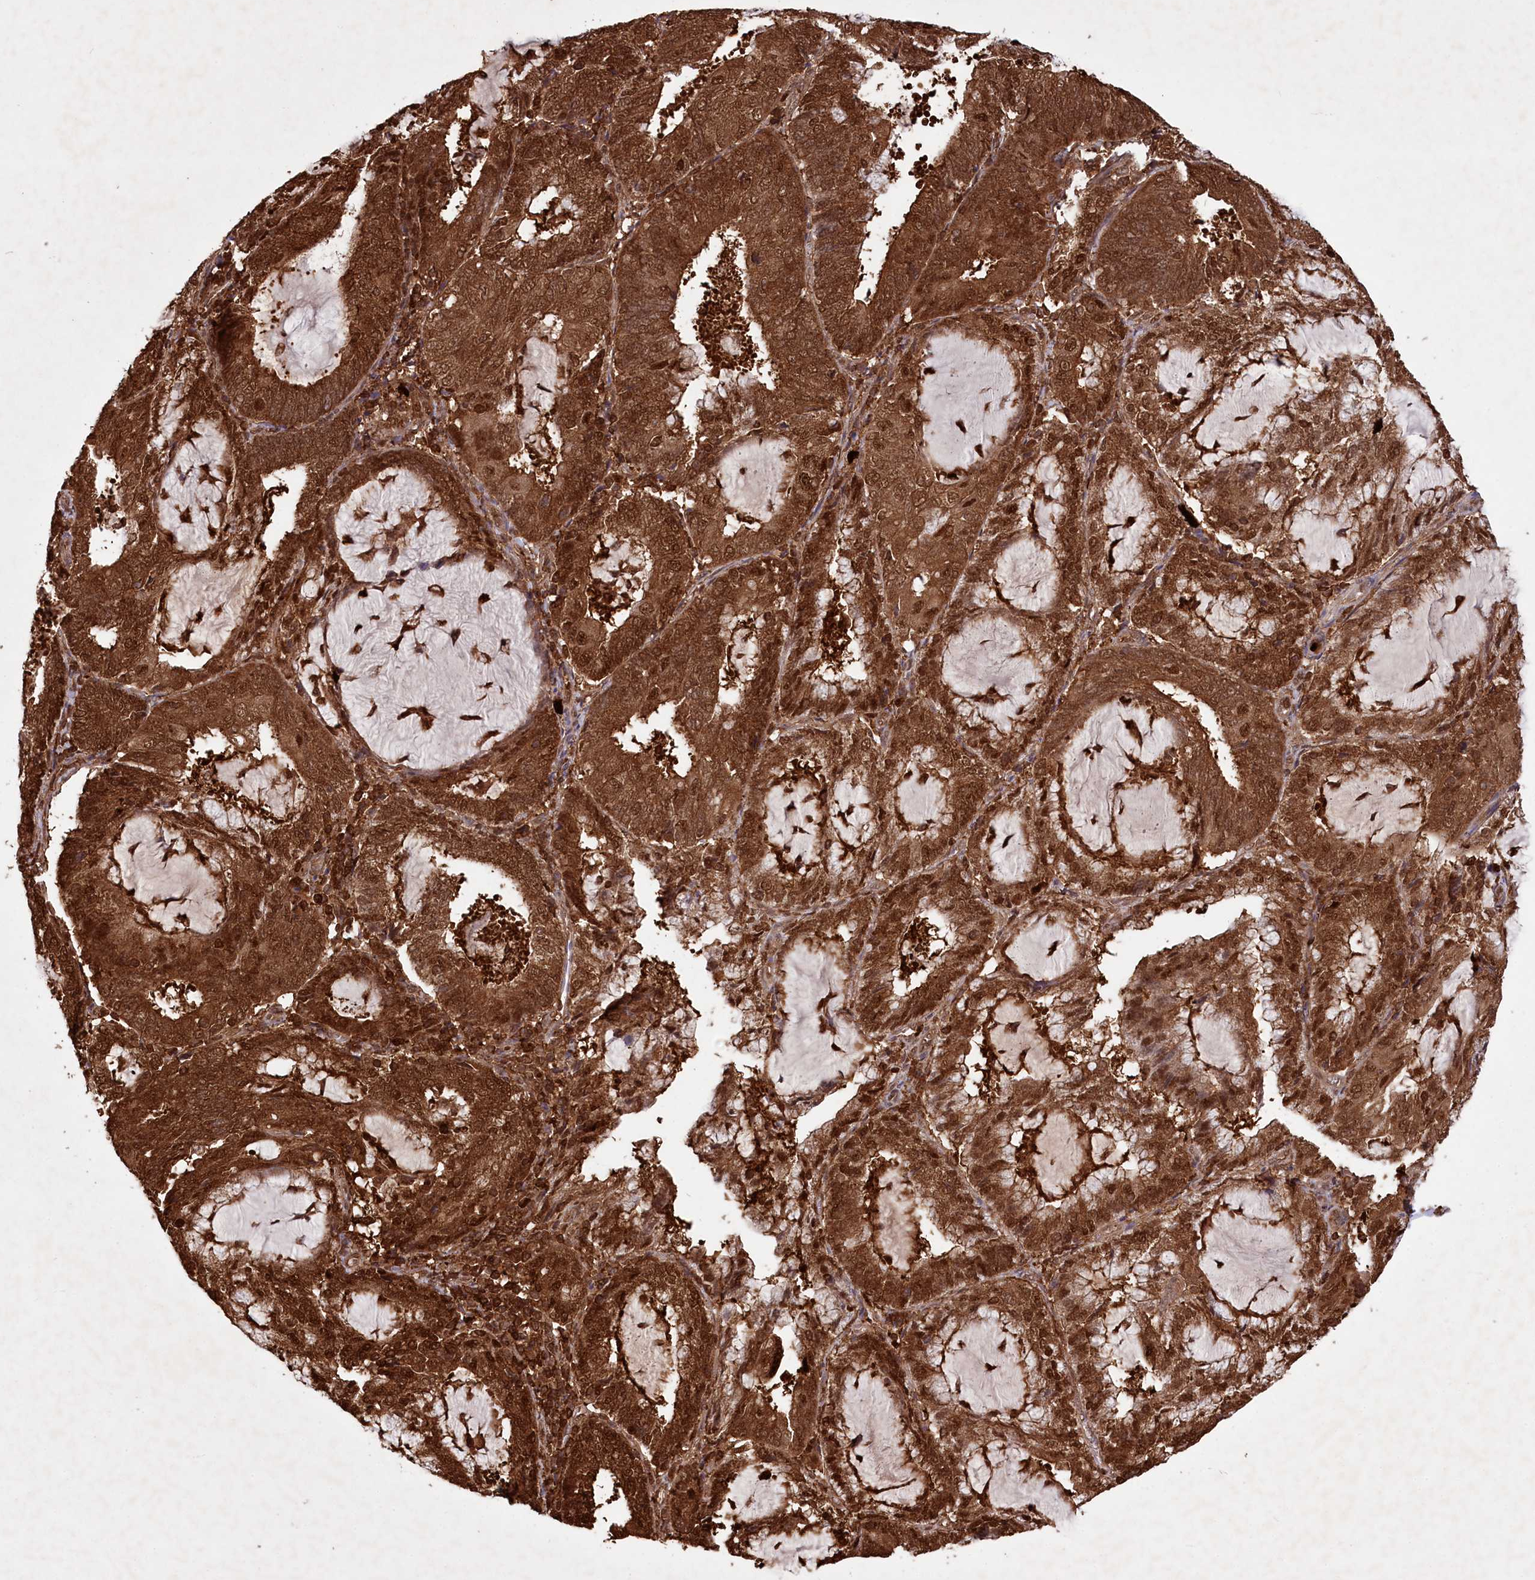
{"staining": {"intensity": "strong", "quantity": ">75%", "location": "cytoplasmic/membranous,nuclear"}, "tissue": "endometrial cancer", "cell_type": "Tumor cells", "image_type": "cancer", "snomed": [{"axis": "morphology", "description": "Adenocarcinoma, NOS"}, {"axis": "topography", "description": "Endometrium"}], "caption": "DAB (3,3'-diaminobenzidine) immunohistochemical staining of human adenocarcinoma (endometrial) exhibits strong cytoplasmic/membranous and nuclear protein staining in about >75% of tumor cells. The staining was performed using DAB (3,3'-diaminobenzidine) to visualize the protein expression in brown, while the nuclei were stained in blue with hematoxylin (Magnification: 20x).", "gene": "LSG1", "patient": {"sex": "female", "age": 81}}